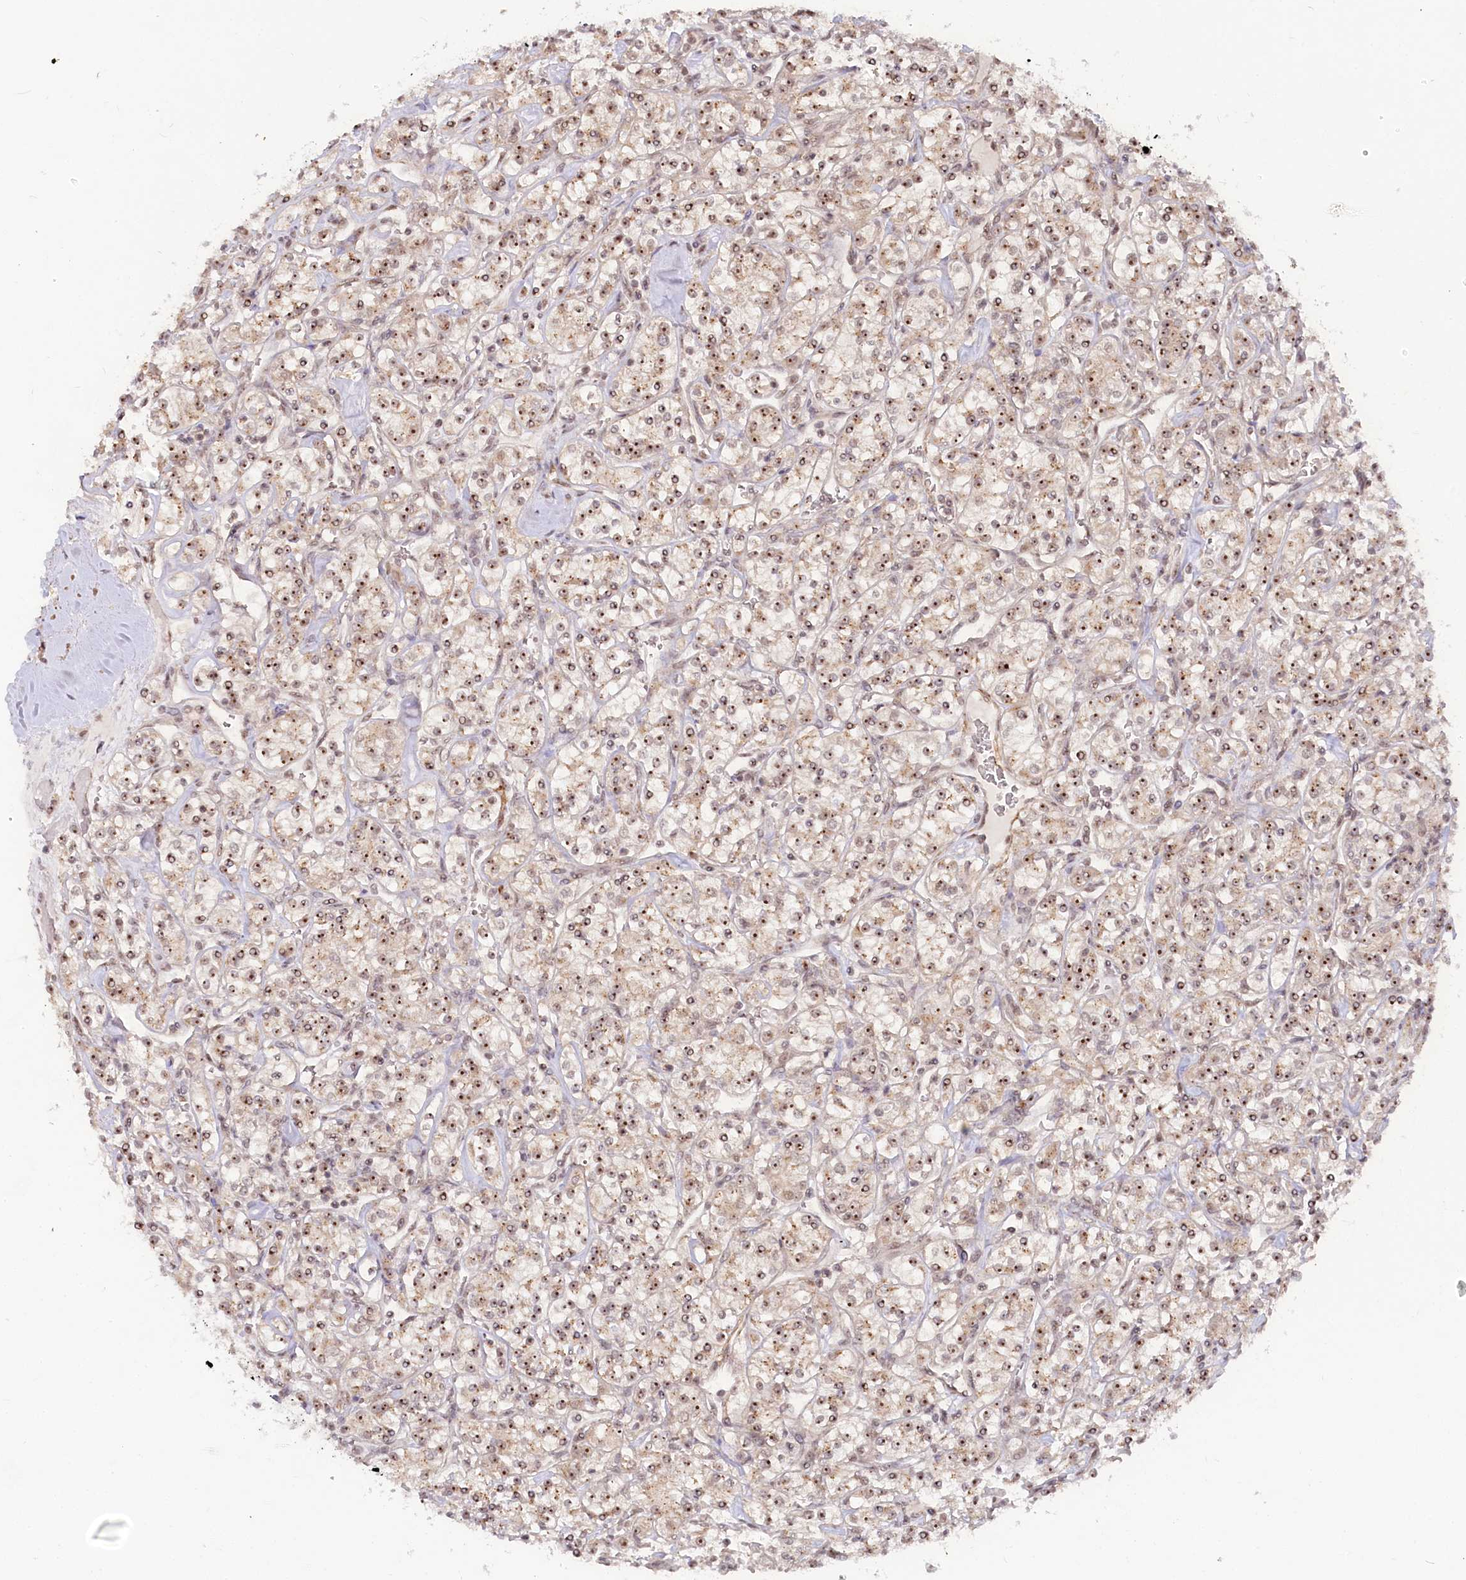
{"staining": {"intensity": "moderate", "quantity": ">75%", "location": "nuclear"}, "tissue": "renal cancer", "cell_type": "Tumor cells", "image_type": "cancer", "snomed": [{"axis": "morphology", "description": "Adenocarcinoma, NOS"}, {"axis": "topography", "description": "Kidney"}], "caption": "IHC histopathology image of renal cancer stained for a protein (brown), which exhibits medium levels of moderate nuclear expression in about >75% of tumor cells.", "gene": "GNL3L", "patient": {"sex": "male", "age": 77}}